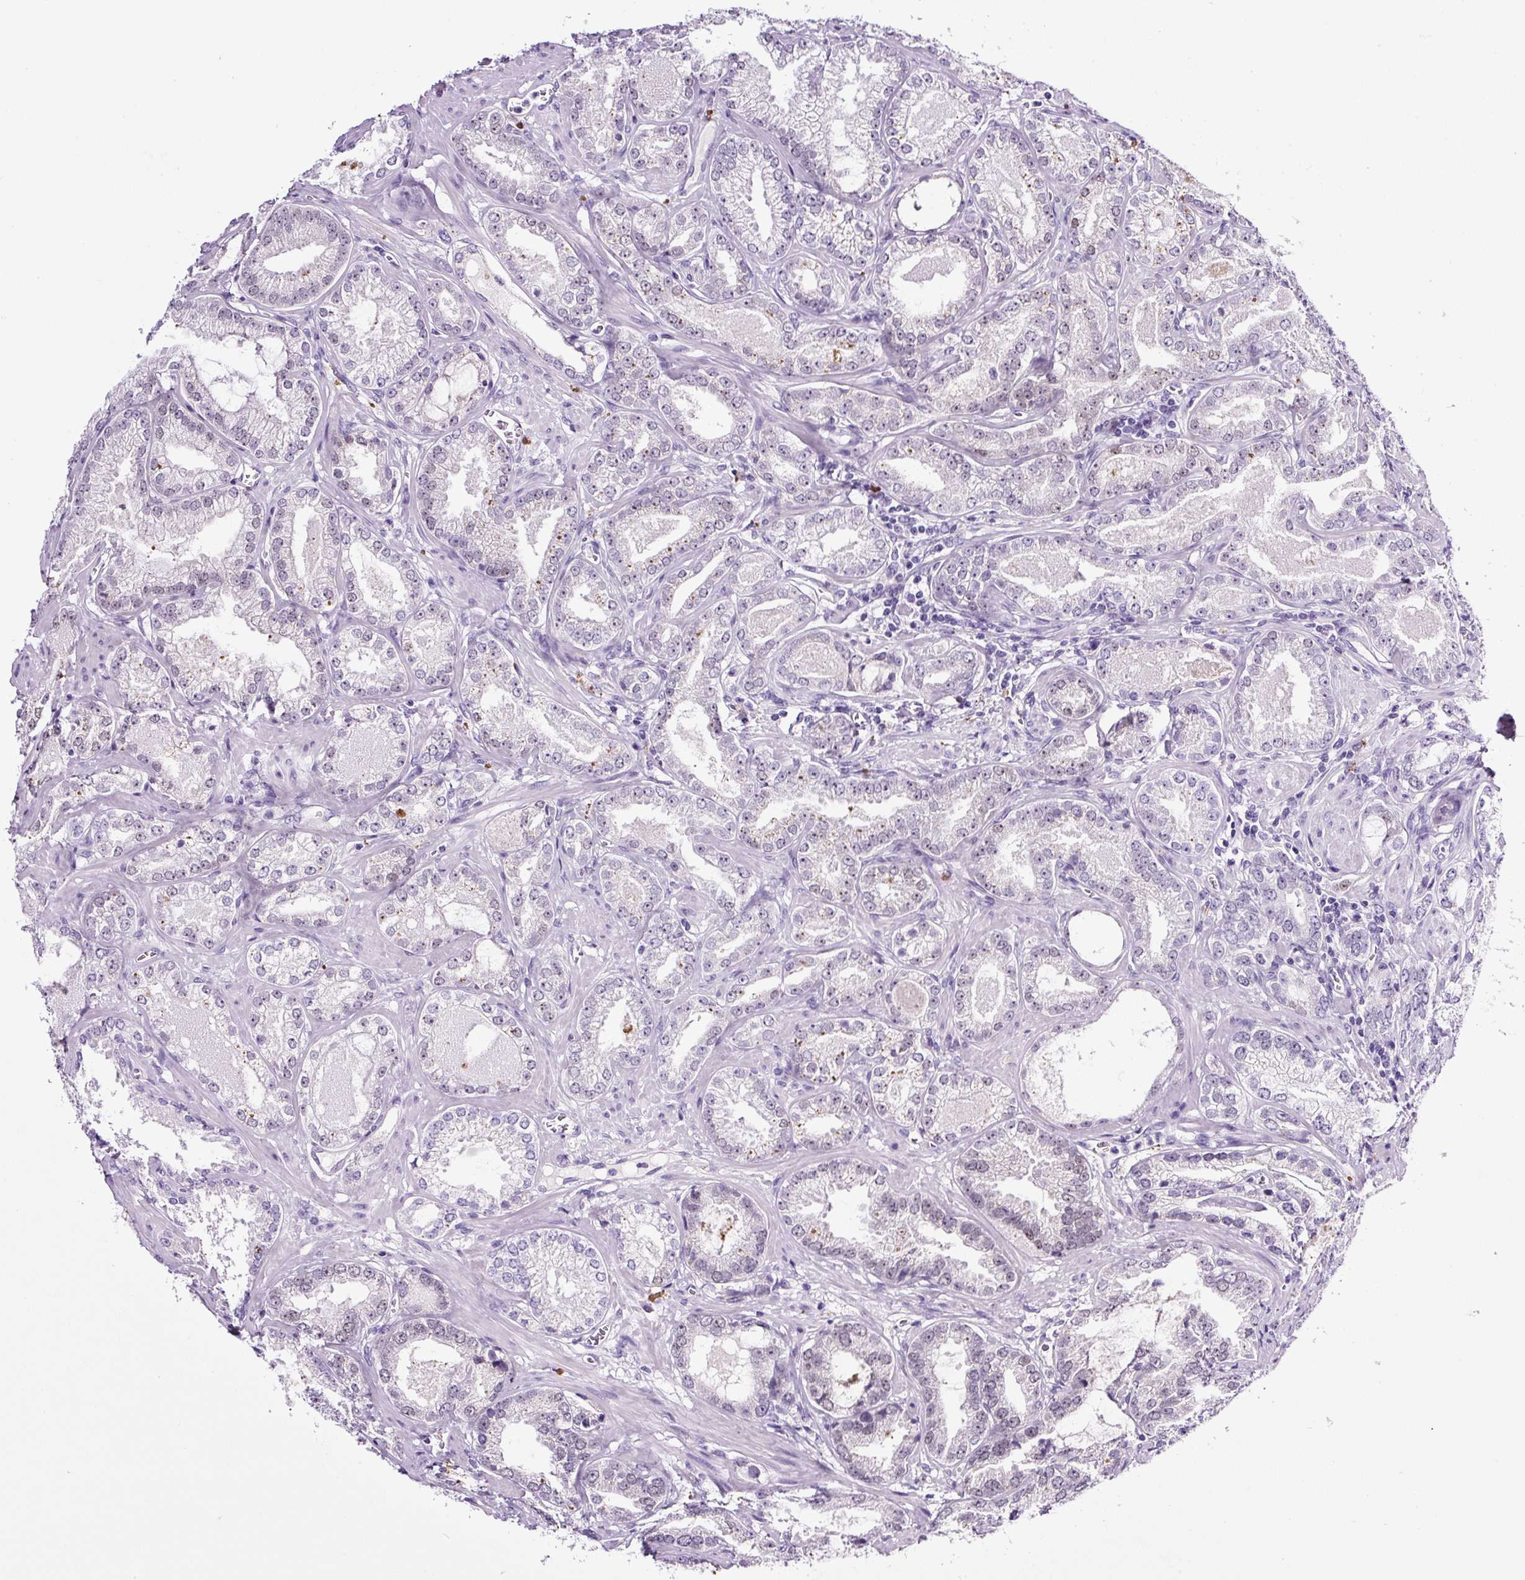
{"staining": {"intensity": "moderate", "quantity": "<25%", "location": "nuclear"}, "tissue": "prostate cancer", "cell_type": "Tumor cells", "image_type": "cancer", "snomed": [{"axis": "morphology", "description": "Adenocarcinoma, Medium grade"}, {"axis": "topography", "description": "Prostate"}], "caption": "Immunohistochemistry histopathology image of neoplastic tissue: human medium-grade adenocarcinoma (prostate) stained using immunohistochemistry (IHC) reveals low levels of moderate protein expression localized specifically in the nuclear of tumor cells, appearing as a nuclear brown color.", "gene": "SP8", "patient": {"sex": "male", "age": 57}}